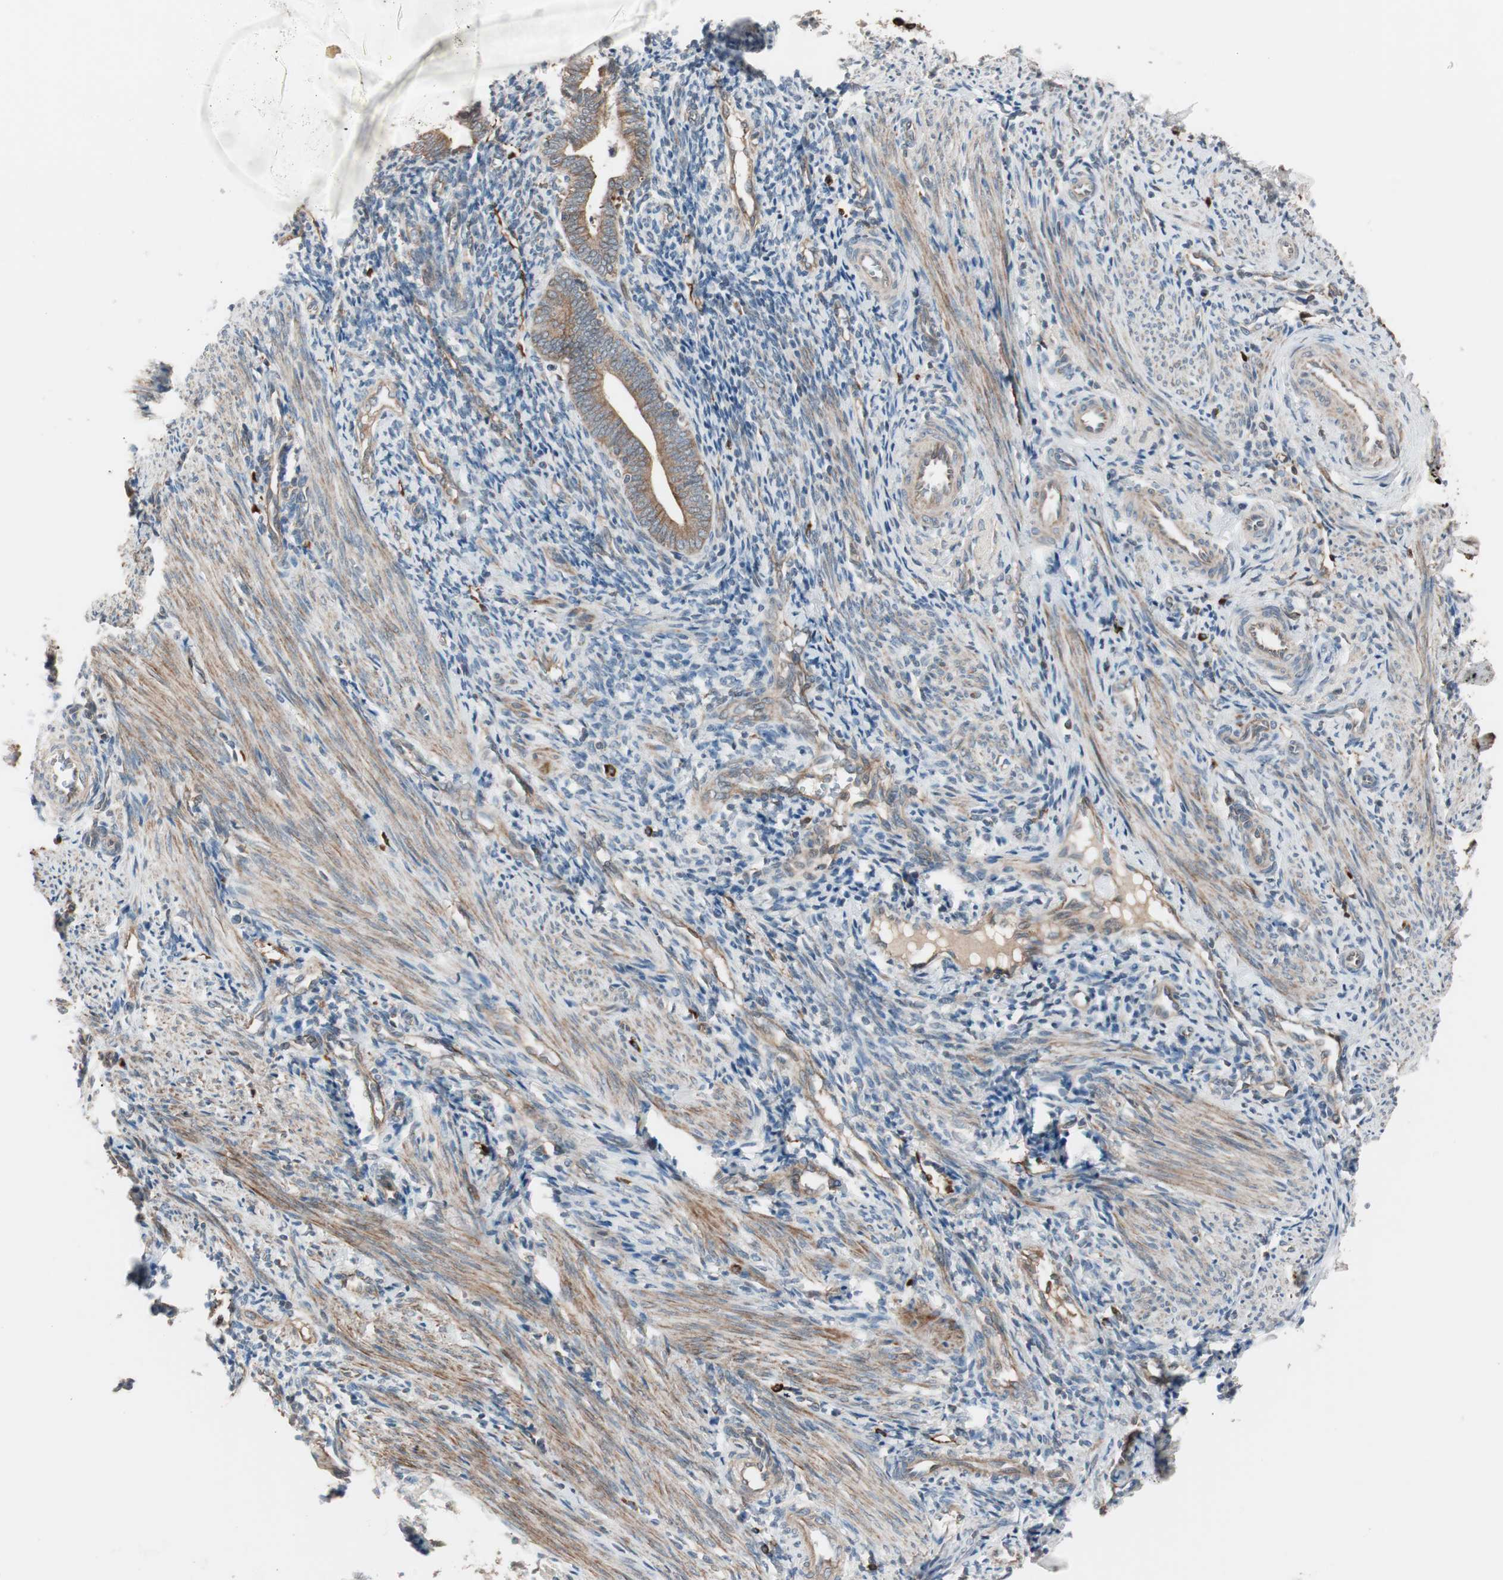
{"staining": {"intensity": "weak", "quantity": "25%-75%", "location": "cytoplasmic/membranous"}, "tissue": "endometrium", "cell_type": "Cells in endometrial stroma", "image_type": "normal", "snomed": [{"axis": "morphology", "description": "Normal tissue, NOS"}, {"axis": "topography", "description": "Uterus"}, {"axis": "topography", "description": "Endometrium"}], "caption": "Protein staining reveals weak cytoplasmic/membranous expression in about 25%-75% of cells in endometrial stroma in normal endometrium. The protein of interest is shown in brown color, while the nuclei are stained blue.", "gene": "STAB1", "patient": {"sex": "female", "age": 33}}